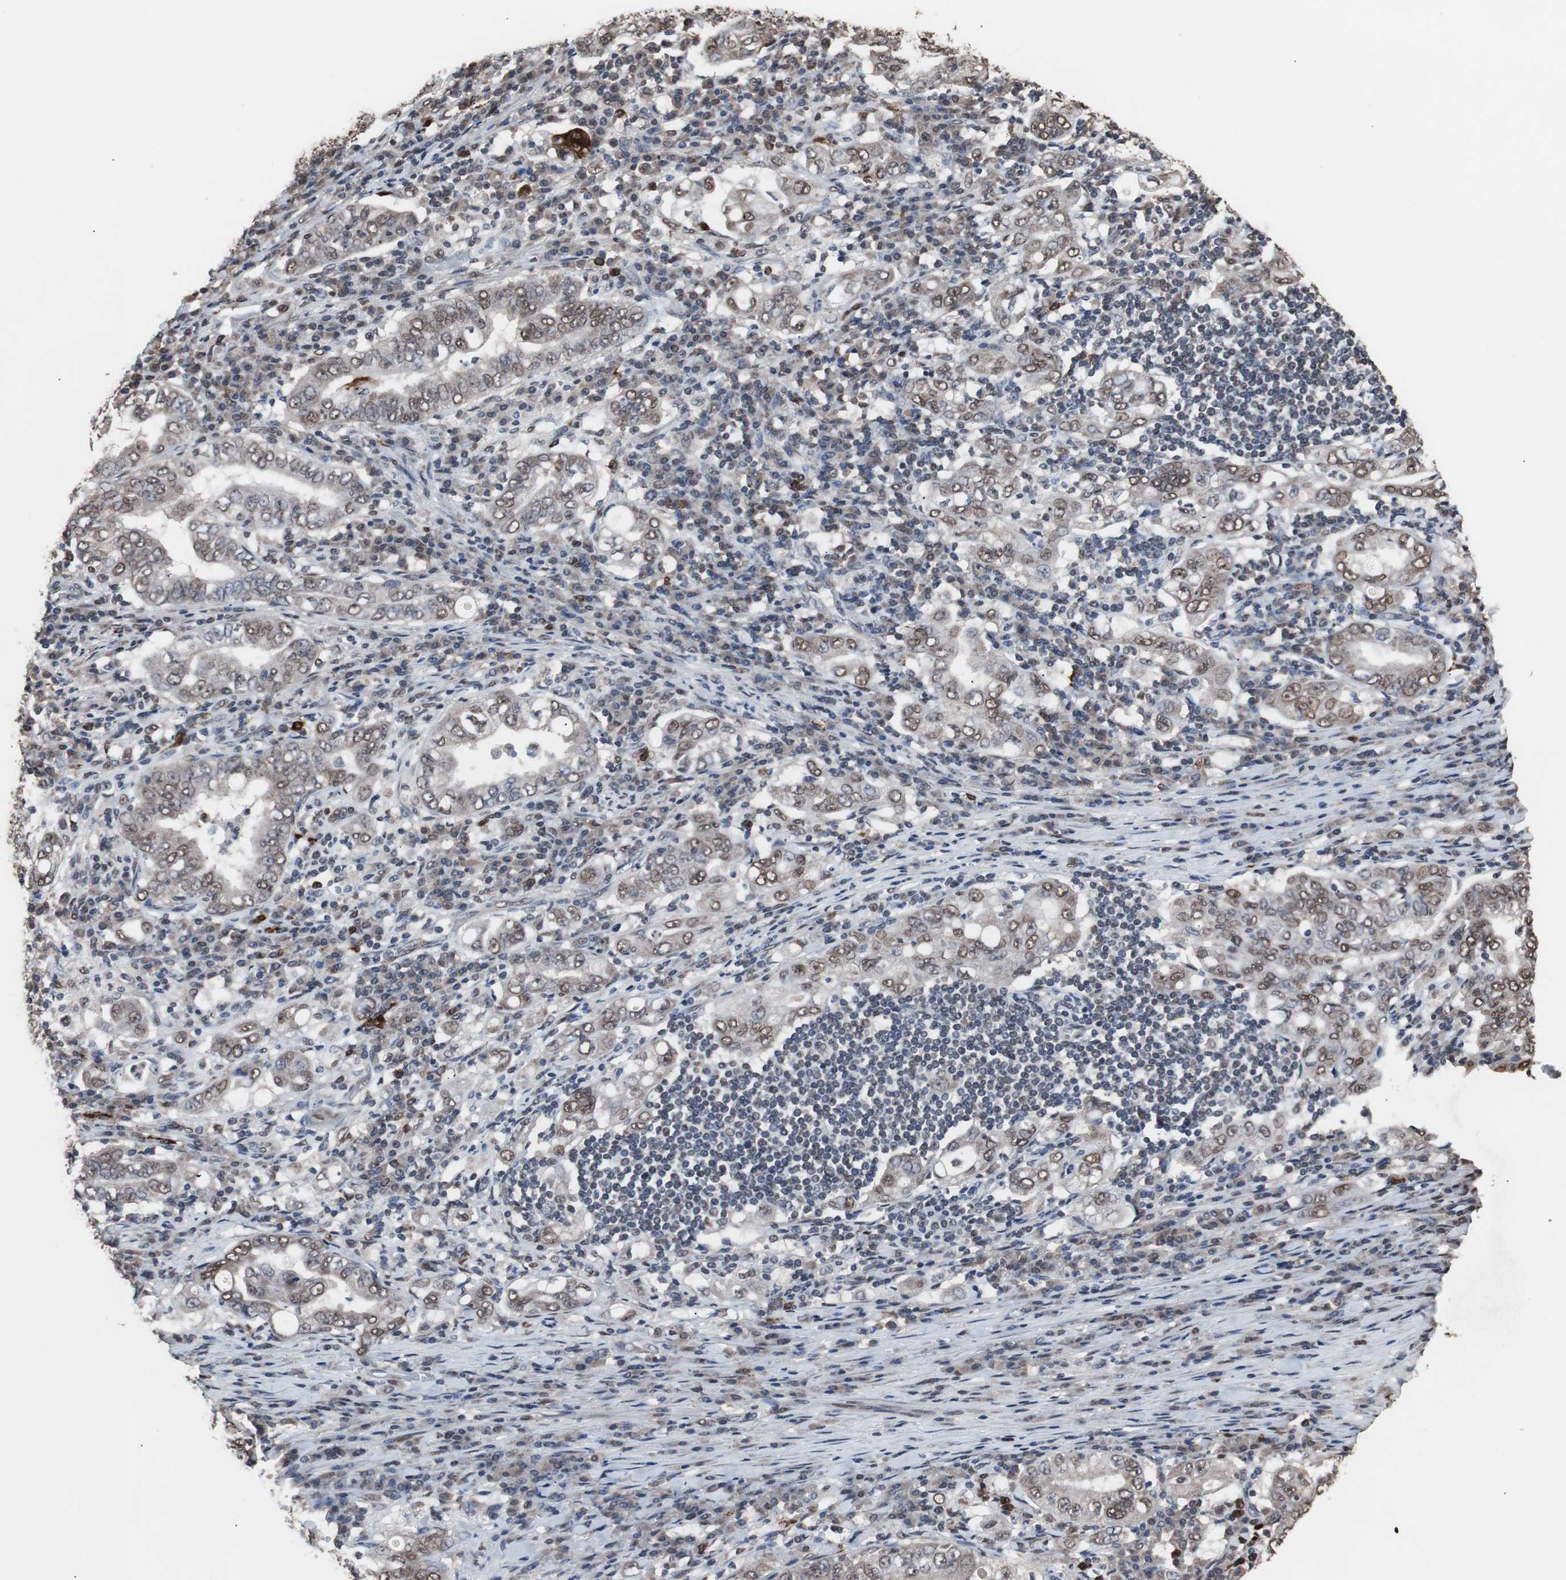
{"staining": {"intensity": "moderate", "quantity": ">75%", "location": "nuclear"}, "tissue": "stomach cancer", "cell_type": "Tumor cells", "image_type": "cancer", "snomed": [{"axis": "morphology", "description": "Normal tissue, NOS"}, {"axis": "morphology", "description": "Adenocarcinoma, NOS"}, {"axis": "topography", "description": "Esophagus"}, {"axis": "topography", "description": "Stomach, upper"}, {"axis": "topography", "description": "Peripheral nerve tissue"}], "caption": "IHC staining of adenocarcinoma (stomach), which shows medium levels of moderate nuclear expression in approximately >75% of tumor cells indicating moderate nuclear protein positivity. The staining was performed using DAB (3,3'-diaminobenzidine) (brown) for protein detection and nuclei were counterstained in hematoxylin (blue).", "gene": "MED27", "patient": {"sex": "male", "age": 62}}